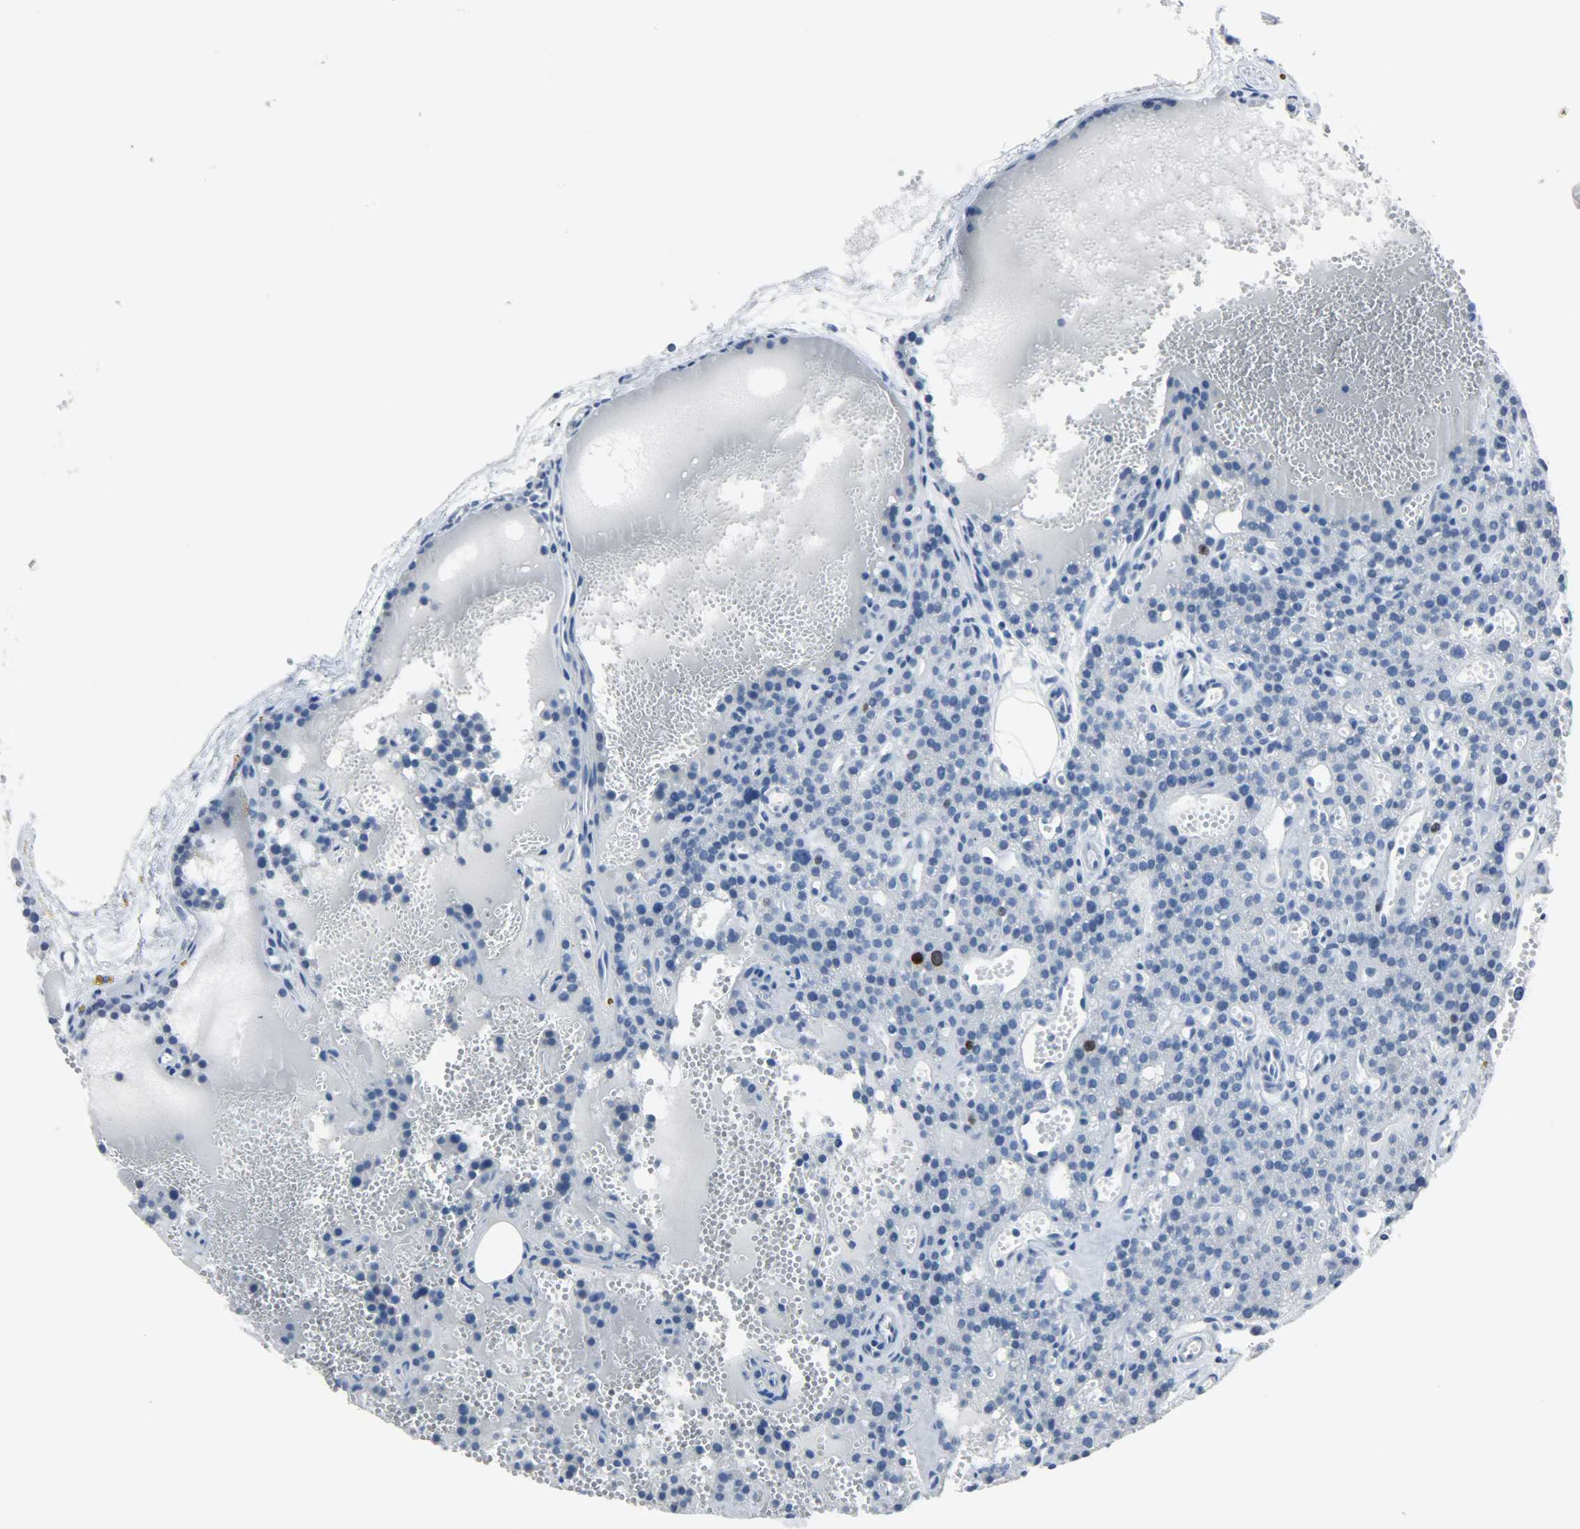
{"staining": {"intensity": "negative", "quantity": "none", "location": "none"}, "tissue": "parathyroid gland", "cell_type": "Glandular cells", "image_type": "normal", "snomed": [{"axis": "morphology", "description": "Normal tissue, NOS"}, {"axis": "topography", "description": "Parathyroid gland"}], "caption": "A photomicrograph of parathyroid gland stained for a protein shows no brown staining in glandular cells.", "gene": "HELLS", "patient": {"sex": "male", "age": 25}}